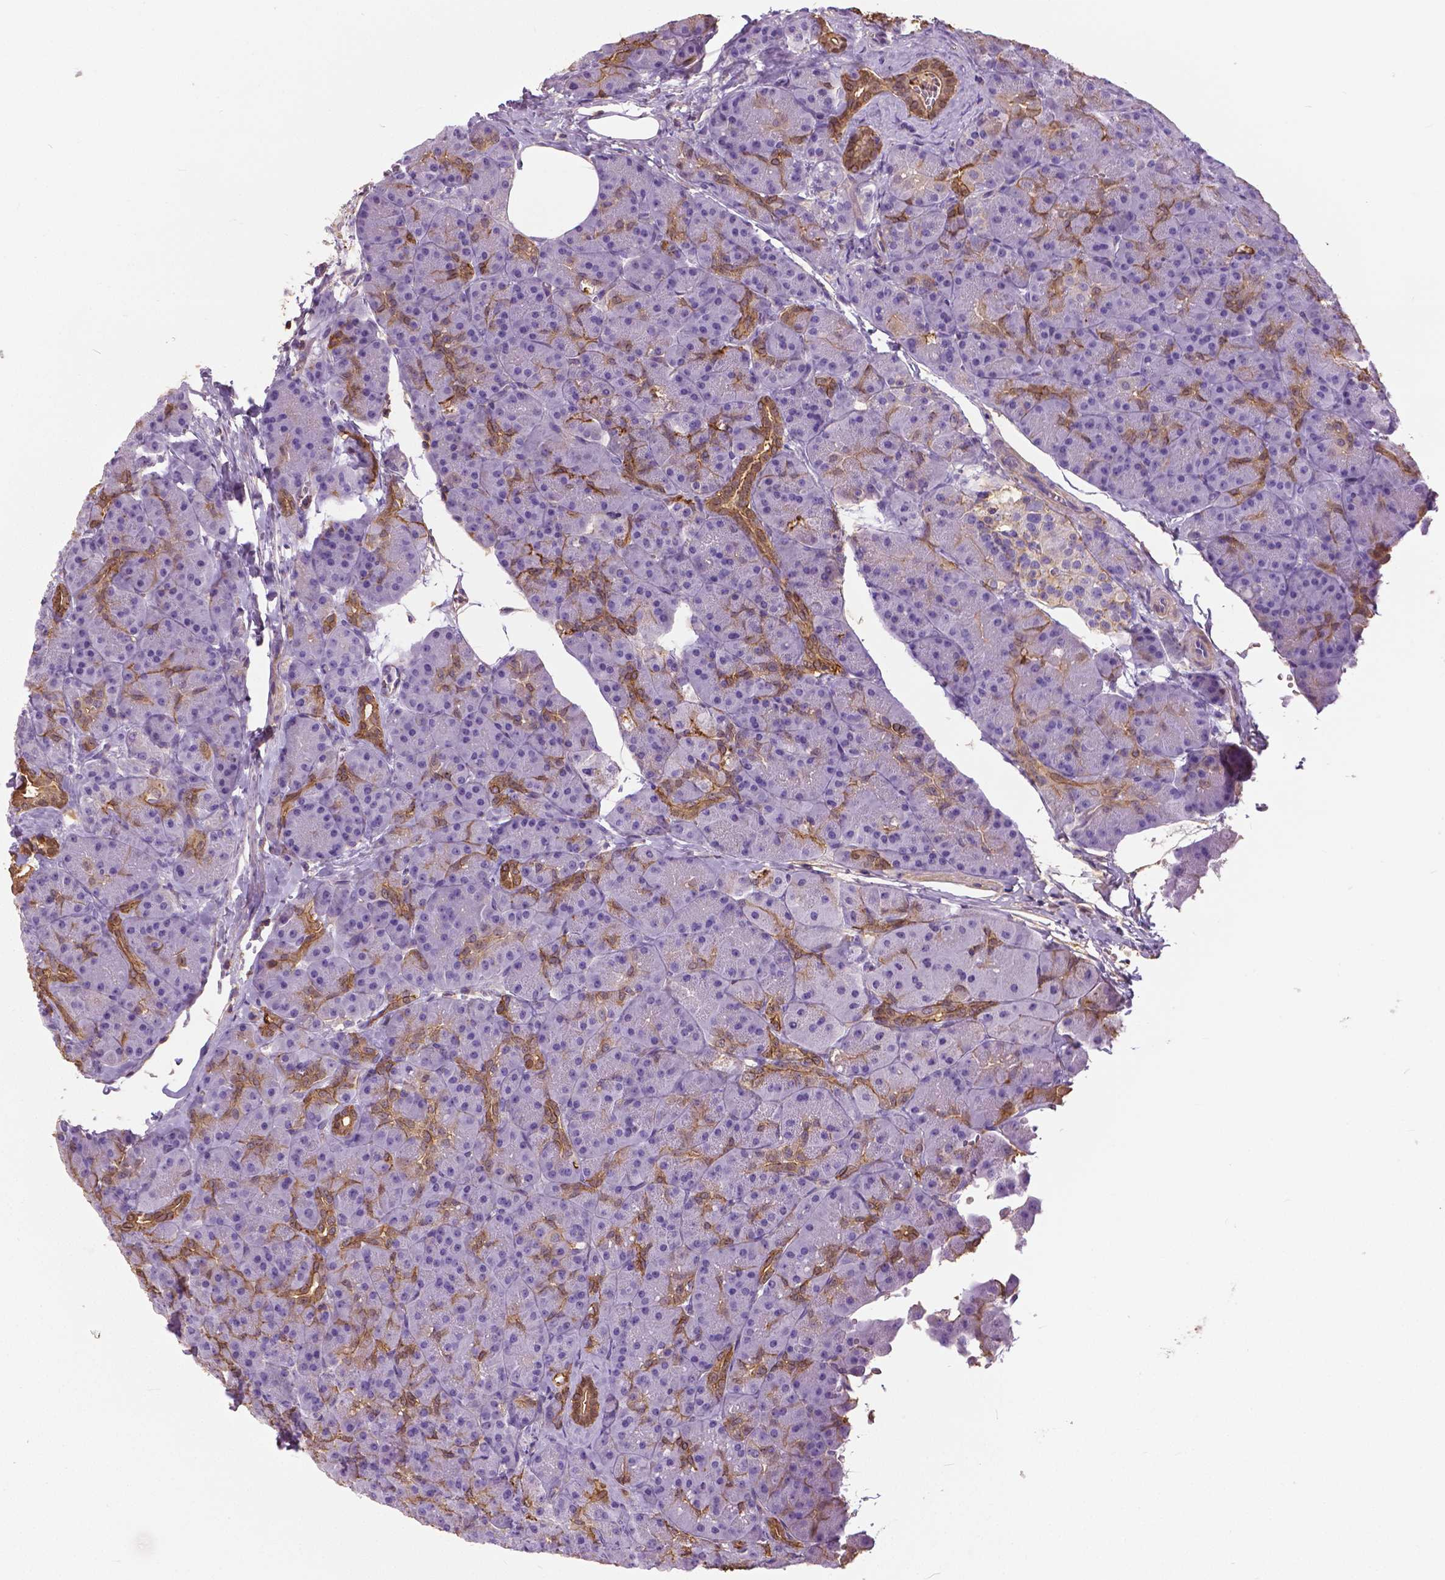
{"staining": {"intensity": "strong", "quantity": "<25%", "location": "cytoplasmic/membranous"}, "tissue": "pancreas", "cell_type": "Exocrine glandular cells", "image_type": "normal", "snomed": [{"axis": "morphology", "description": "Normal tissue, NOS"}, {"axis": "topography", "description": "Pancreas"}], "caption": "DAB (3,3'-diaminobenzidine) immunohistochemical staining of unremarkable pancreas shows strong cytoplasmic/membranous protein staining in approximately <25% of exocrine glandular cells.", "gene": "ANXA13", "patient": {"sex": "male", "age": 57}}